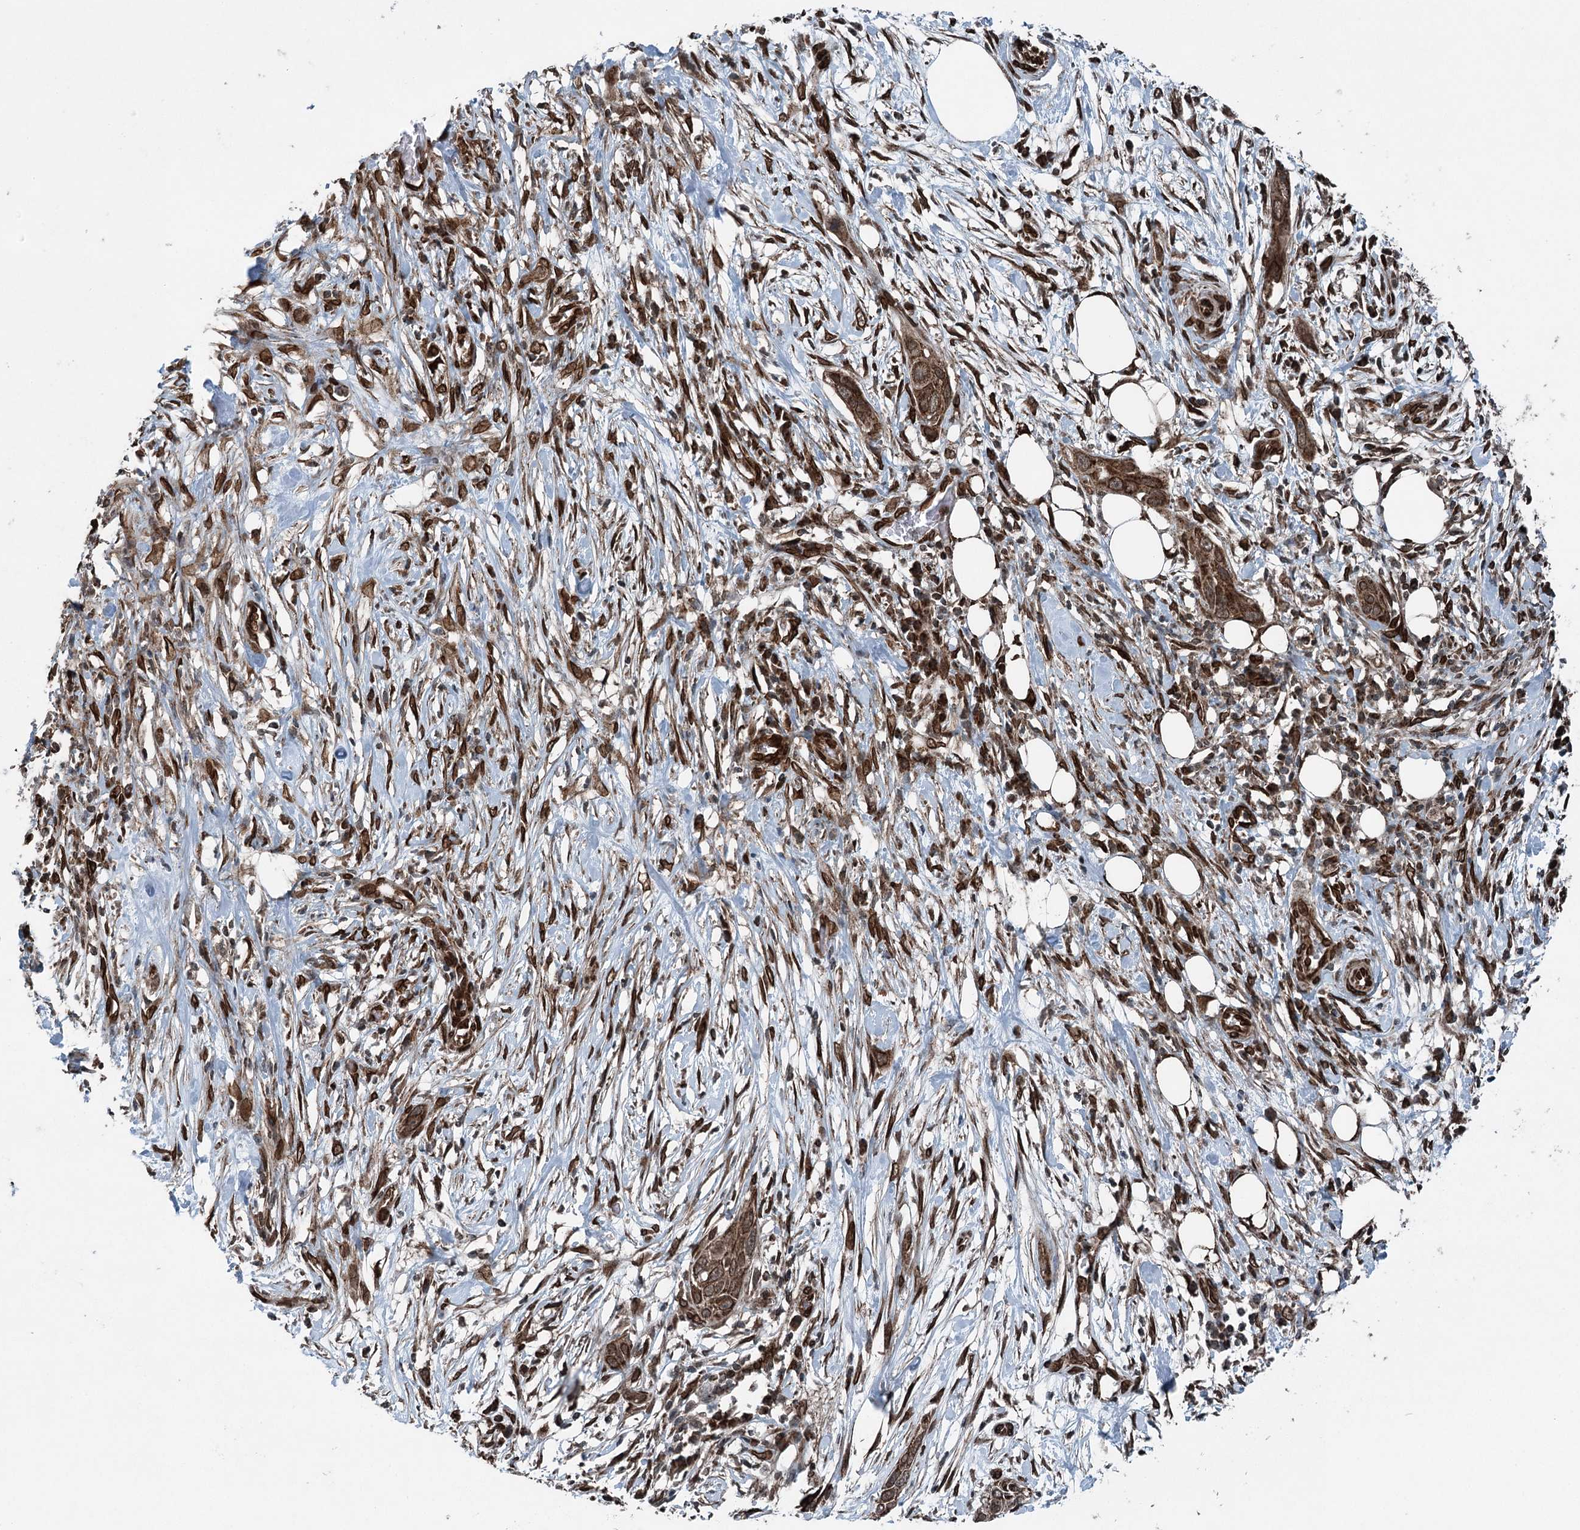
{"staining": {"intensity": "strong", "quantity": ">75%", "location": "cytoplasmic/membranous"}, "tissue": "pancreatic cancer", "cell_type": "Tumor cells", "image_type": "cancer", "snomed": [{"axis": "morphology", "description": "Adenocarcinoma, NOS"}, {"axis": "topography", "description": "Pancreas"}], "caption": "Pancreatic cancer (adenocarcinoma) stained with DAB IHC shows high levels of strong cytoplasmic/membranous staining in approximately >75% of tumor cells.", "gene": "BCKDHA", "patient": {"sex": "female", "age": 60}}